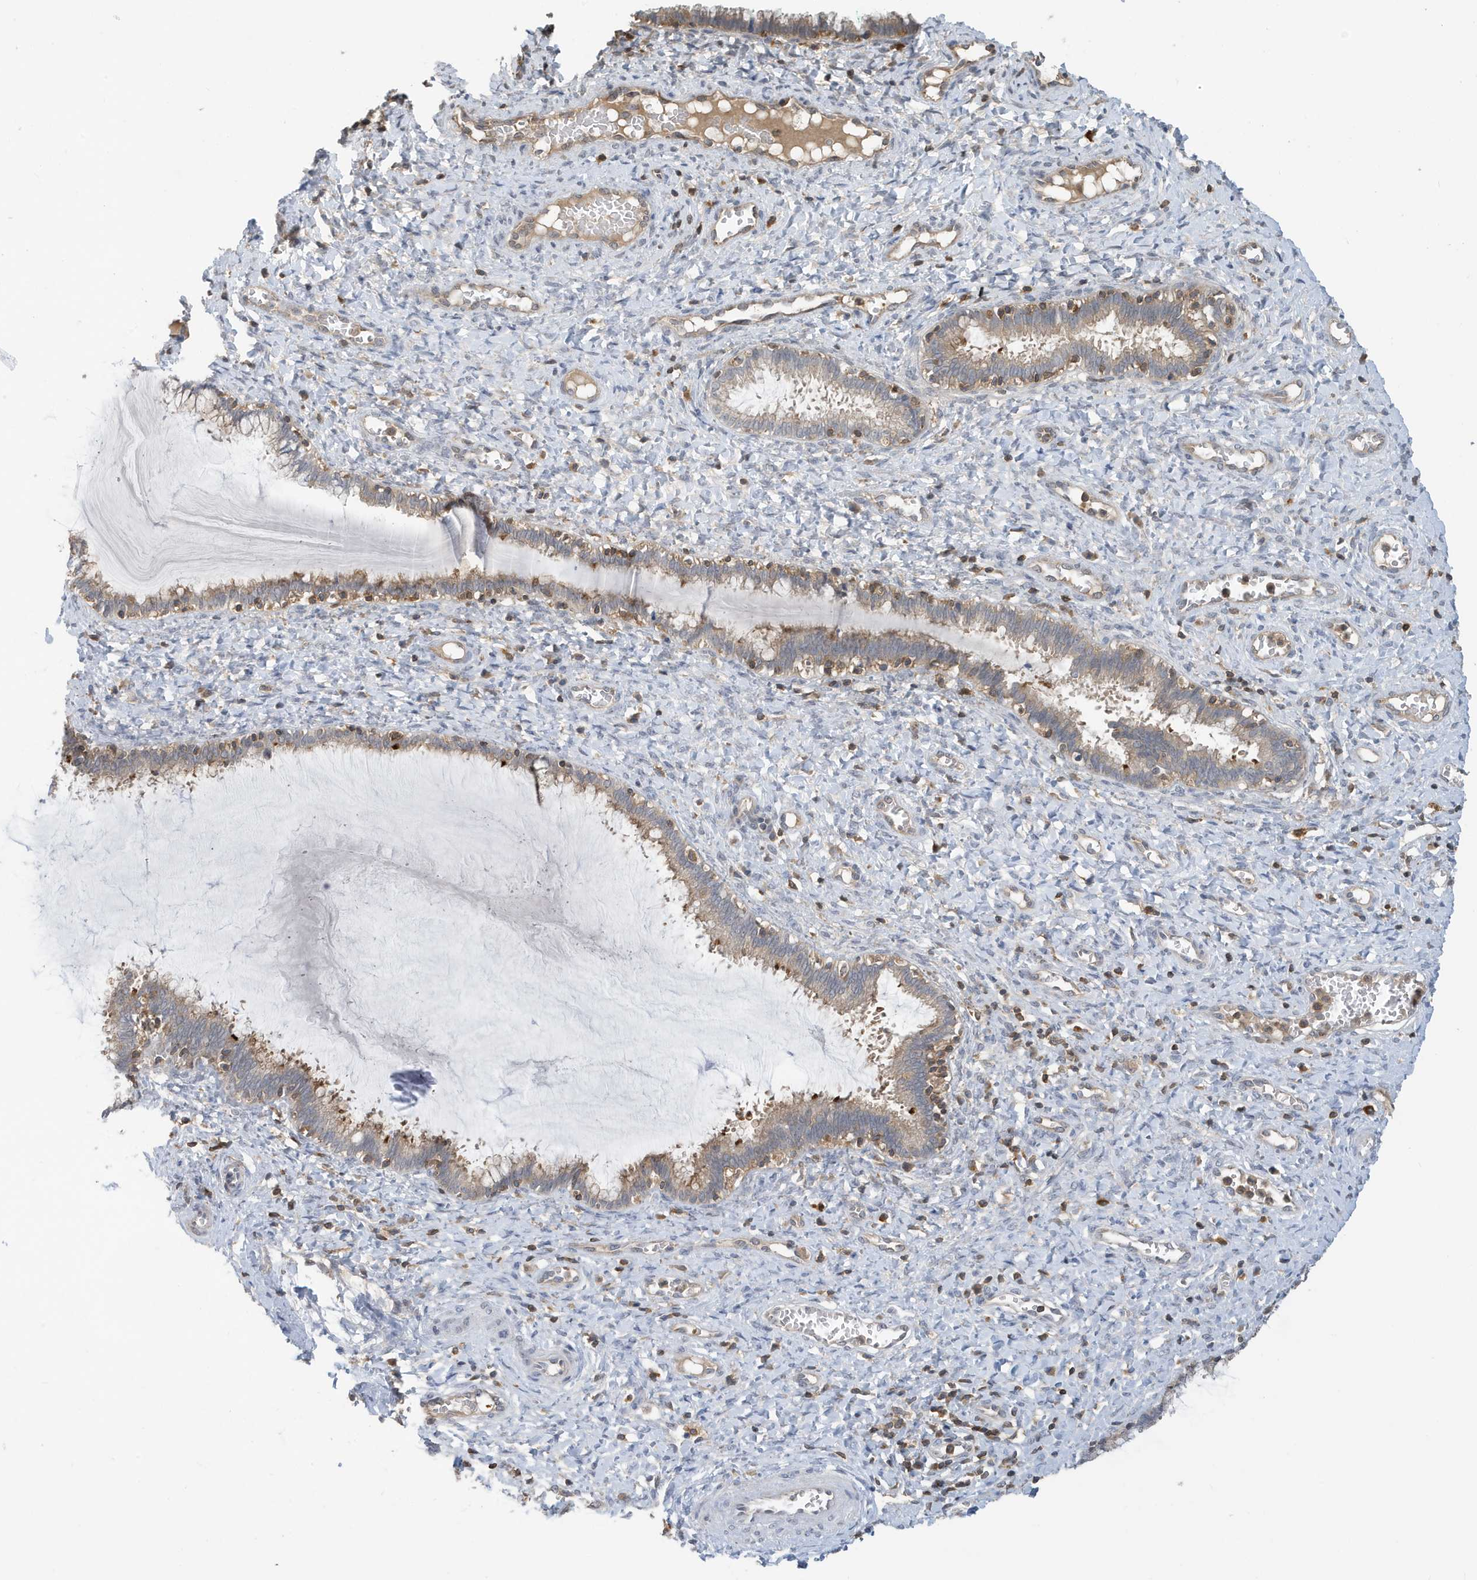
{"staining": {"intensity": "weak", "quantity": "<25%", "location": "cytoplasmic/membranous"}, "tissue": "cervix", "cell_type": "Glandular cells", "image_type": "normal", "snomed": [{"axis": "morphology", "description": "Normal tissue, NOS"}, {"axis": "morphology", "description": "Adenocarcinoma, NOS"}, {"axis": "topography", "description": "Cervix"}], "caption": "Histopathology image shows no significant protein staining in glandular cells of normal cervix. (DAB immunohistochemistry, high magnification).", "gene": "NSUN3", "patient": {"sex": "female", "age": 29}}